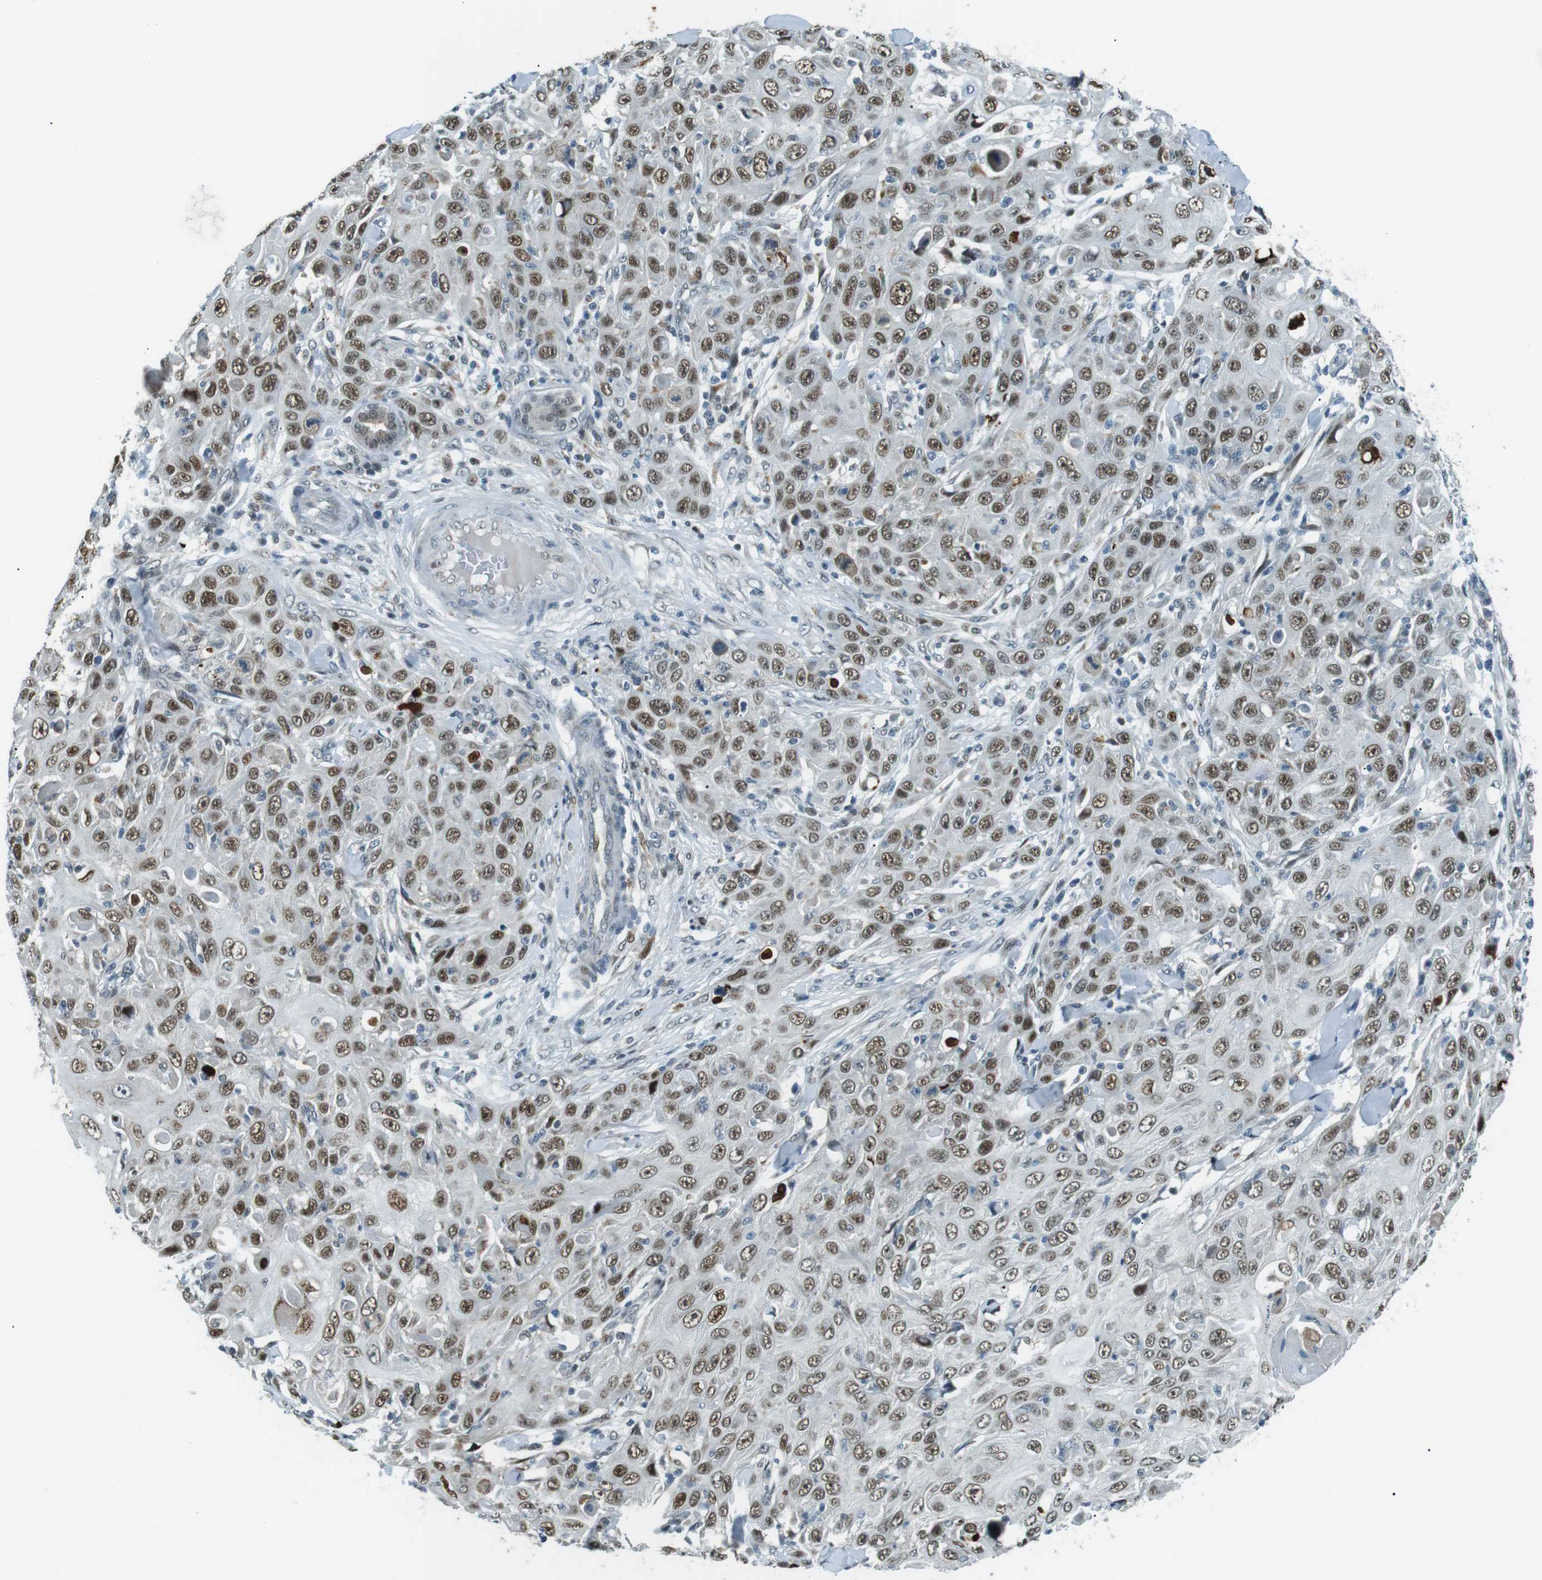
{"staining": {"intensity": "moderate", "quantity": ">75%", "location": "nuclear"}, "tissue": "skin cancer", "cell_type": "Tumor cells", "image_type": "cancer", "snomed": [{"axis": "morphology", "description": "Squamous cell carcinoma, NOS"}, {"axis": "topography", "description": "Skin"}], "caption": "There is medium levels of moderate nuclear positivity in tumor cells of skin cancer, as demonstrated by immunohistochemical staining (brown color).", "gene": "PJA1", "patient": {"sex": "female", "age": 88}}